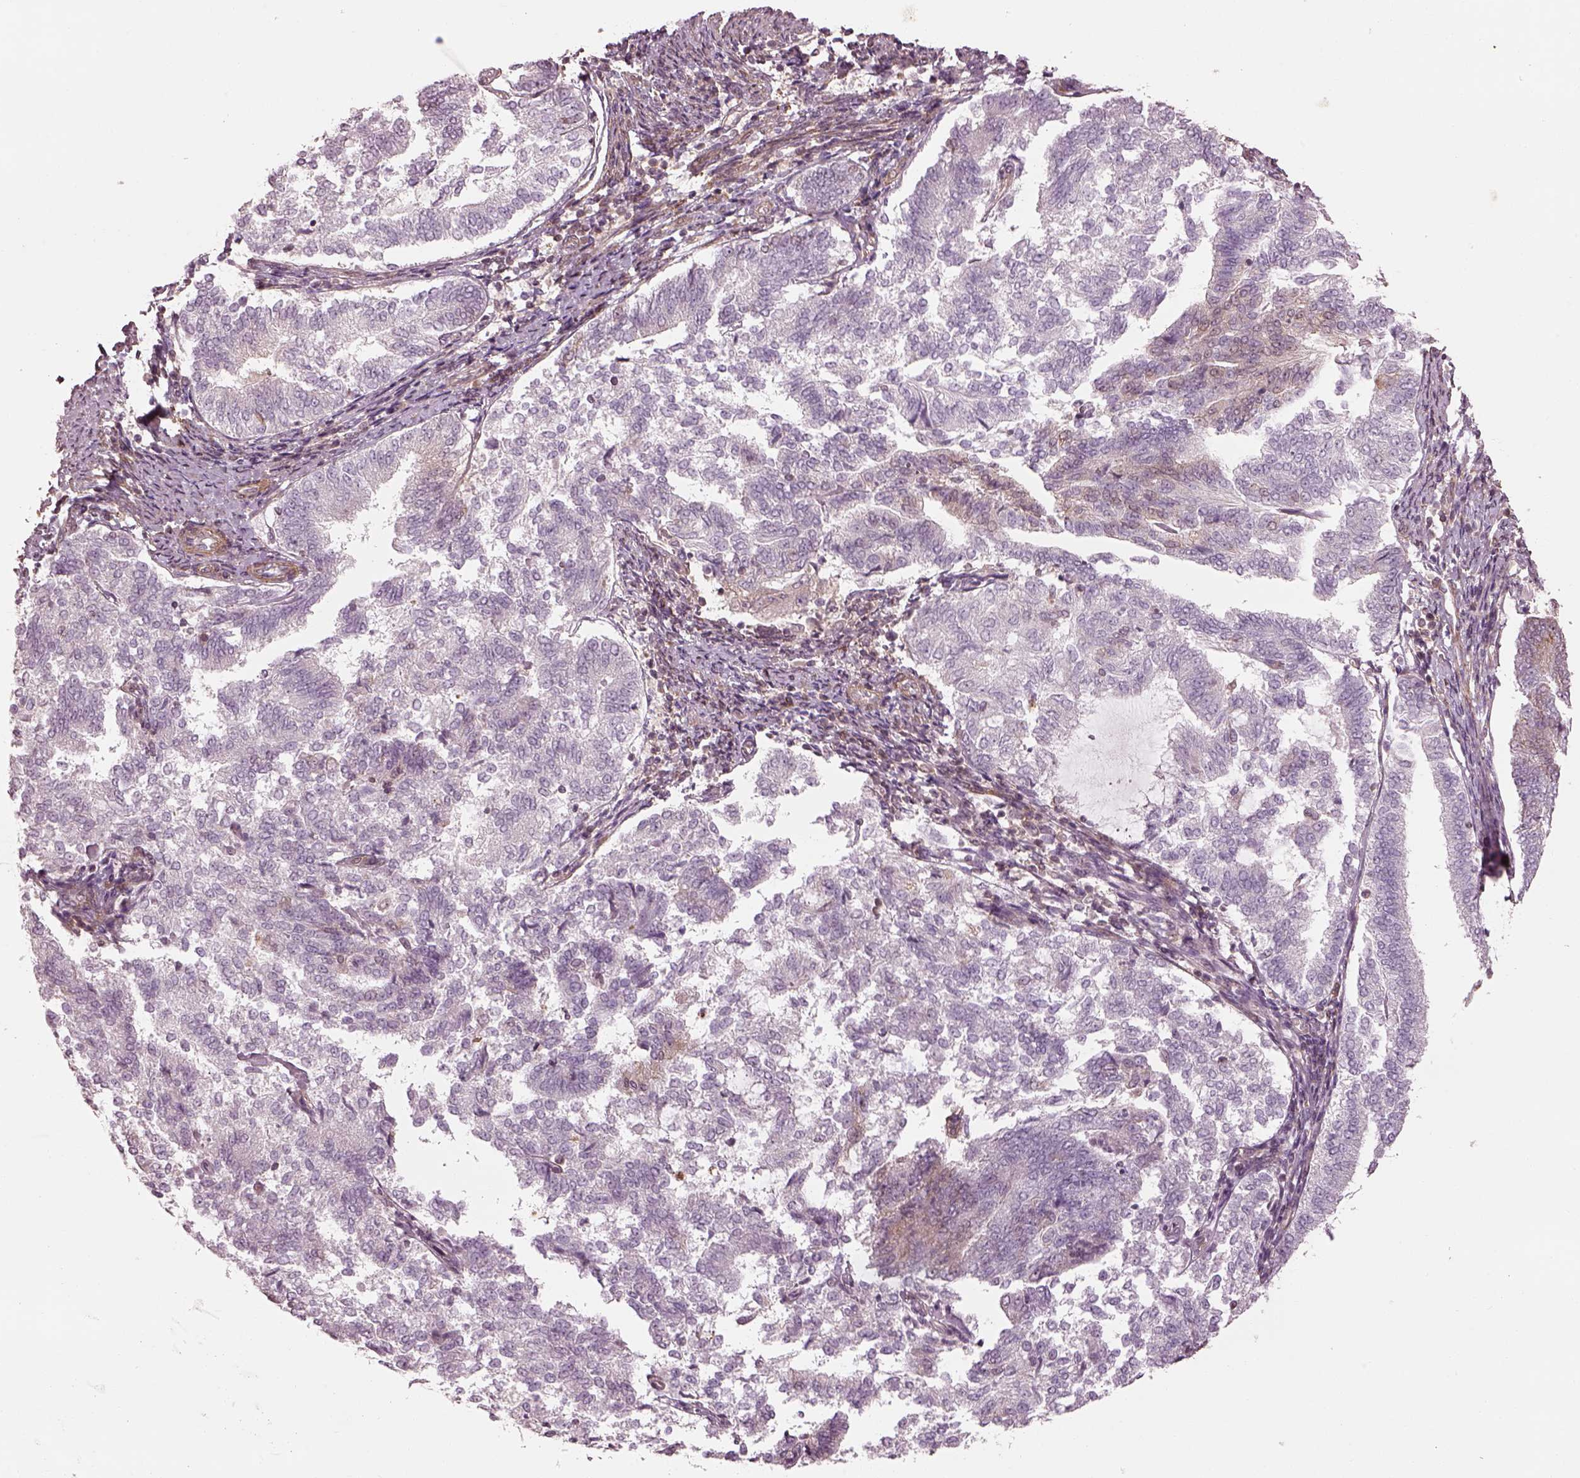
{"staining": {"intensity": "negative", "quantity": "none", "location": "none"}, "tissue": "endometrial cancer", "cell_type": "Tumor cells", "image_type": "cancer", "snomed": [{"axis": "morphology", "description": "Adenocarcinoma, NOS"}, {"axis": "topography", "description": "Endometrium"}], "caption": "This is an immunohistochemistry photomicrograph of endometrial cancer. There is no positivity in tumor cells.", "gene": "LSM14A", "patient": {"sex": "female", "age": 65}}